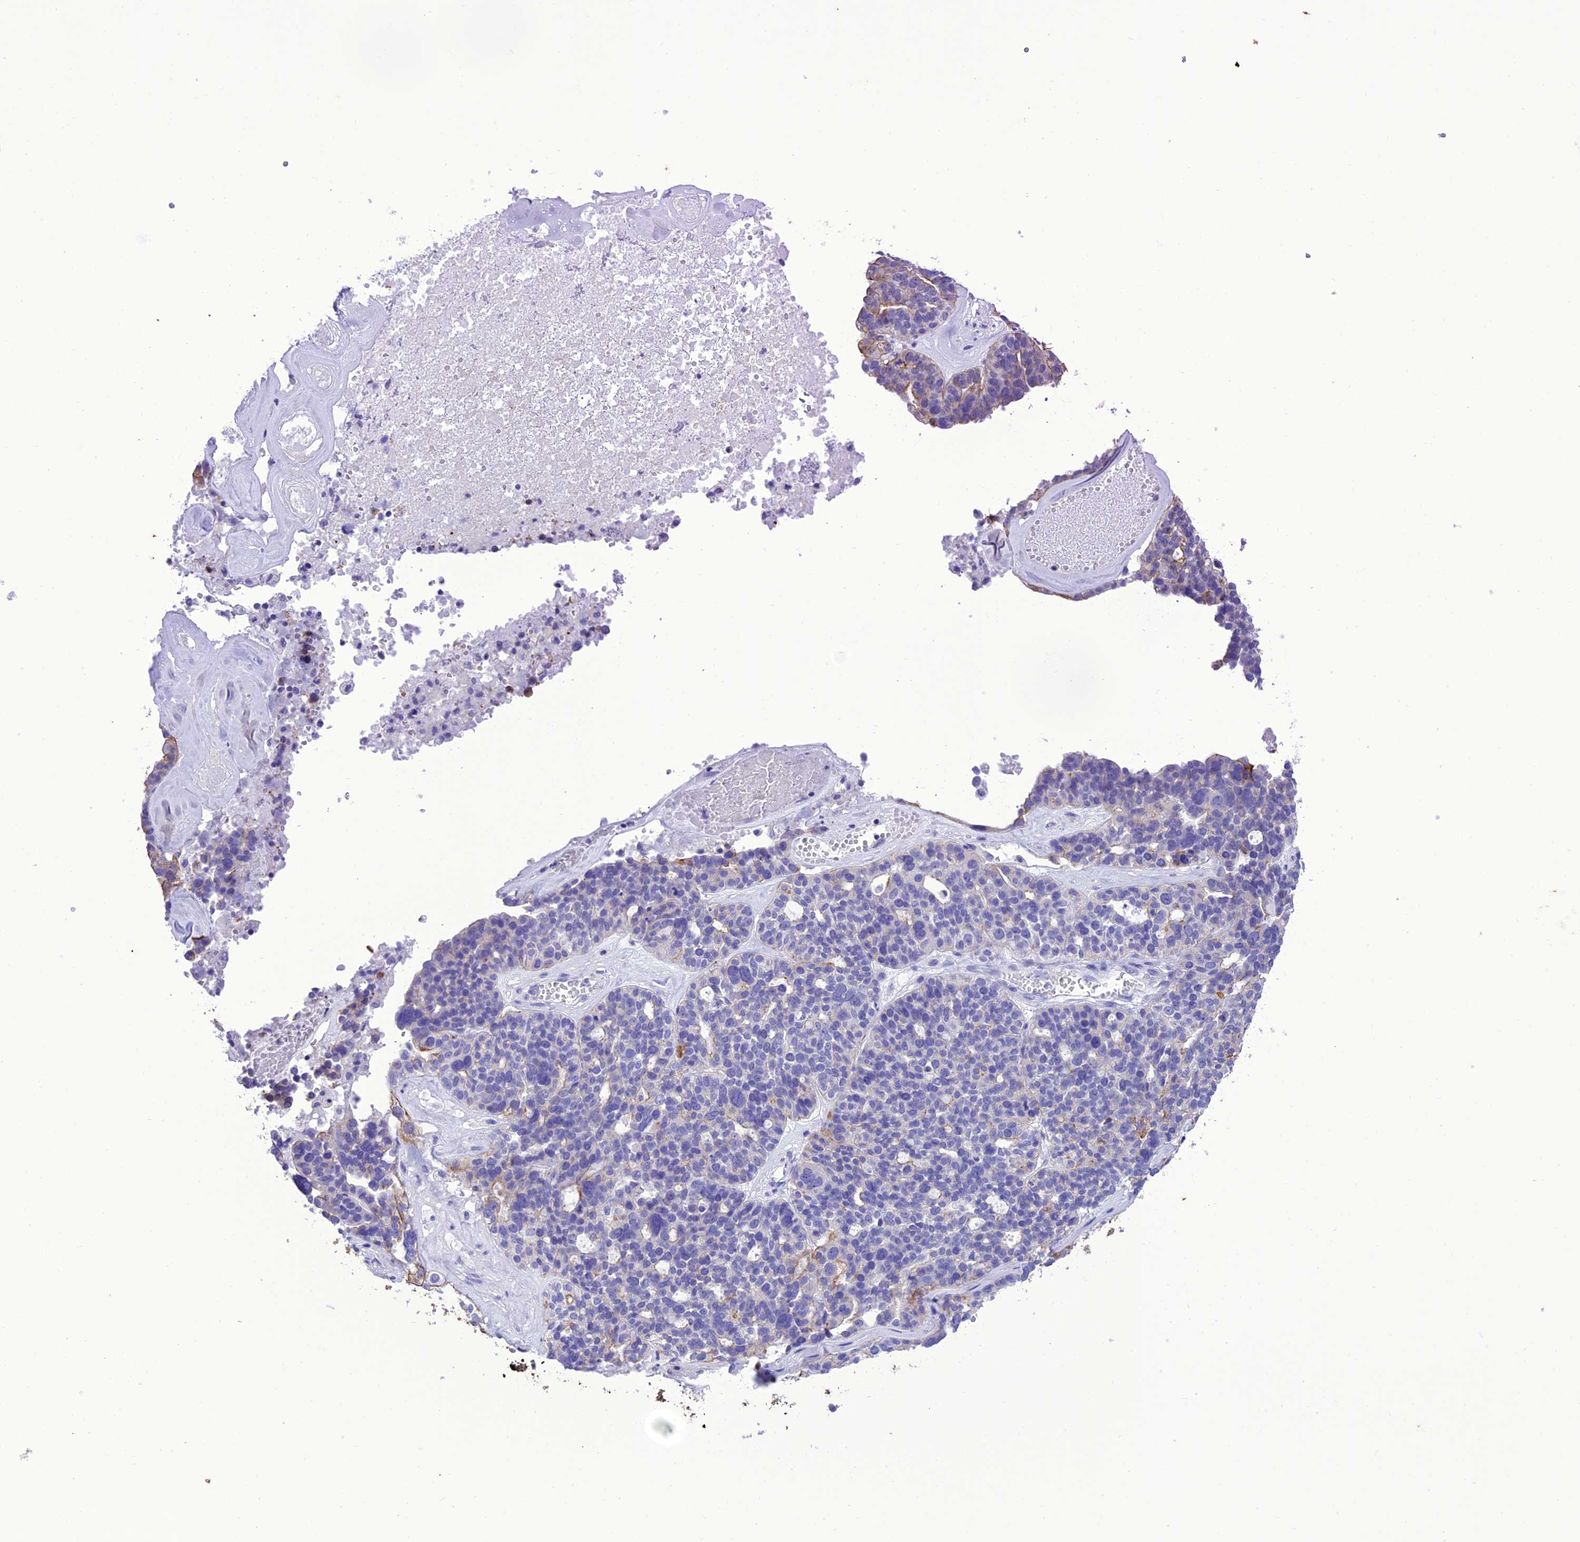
{"staining": {"intensity": "negative", "quantity": "none", "location": "none"}, "tissue": "ovarian cancer", "cell_type": "Tumor cells", "image_type": "cancer", "snomed": [{"axis": "morphology", "description": "Cystadenocarcinoma, serous, NOS"}, {"axis": "topography", "description": "Ovary"}], "caption": "Tumor cells are negative for brown protein staining in ovarian cancer (serous cystadenocarcinoma).", "gene": "VPS52", "patient": {"sex": "female", "age": 59}}